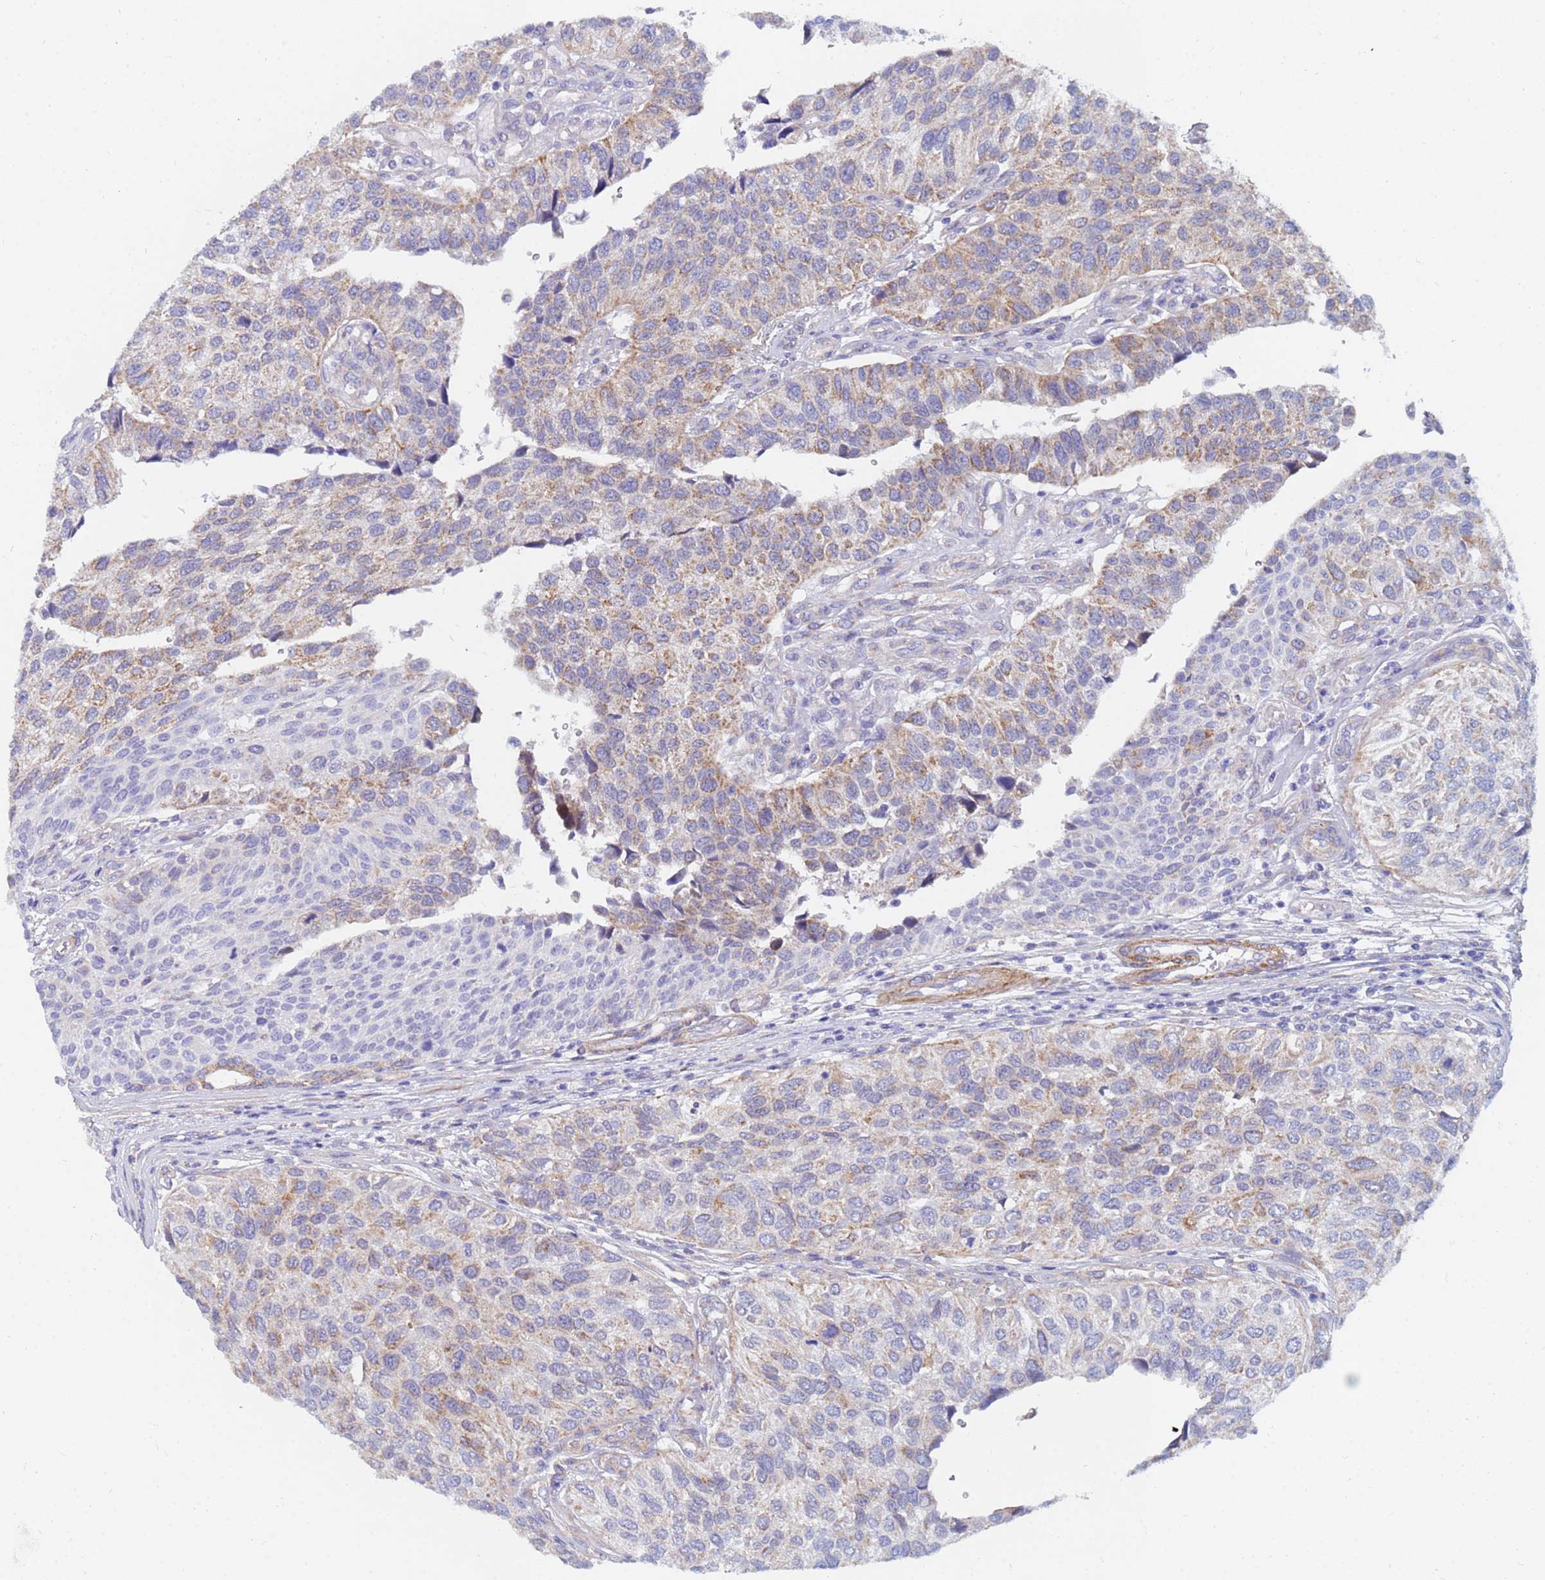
{"staining": {"intensity": "weak", "quantity": "25%-75%", "location": "cytoplasmic/membranous"}, "tissue": "urothelial cancer", "cell_type": "Tumor cells", "image_type": "cancer", "snomed": [{"axis": "morphology", "description": "Urothelial carcinoma, NOS"}, {"axis": "topography", "description": "Urinary bladder"}], "caption": "Tumor cells demonstrate low levels of weak cytoplasmic/membranous expression in about 25%-75% of cells in urothelial cancer. (brown staining indicates protein expression, while blue staining denotes nuclei).", "gene": "SDR39U1", "patient": {"sex": "male", "age": 55}}